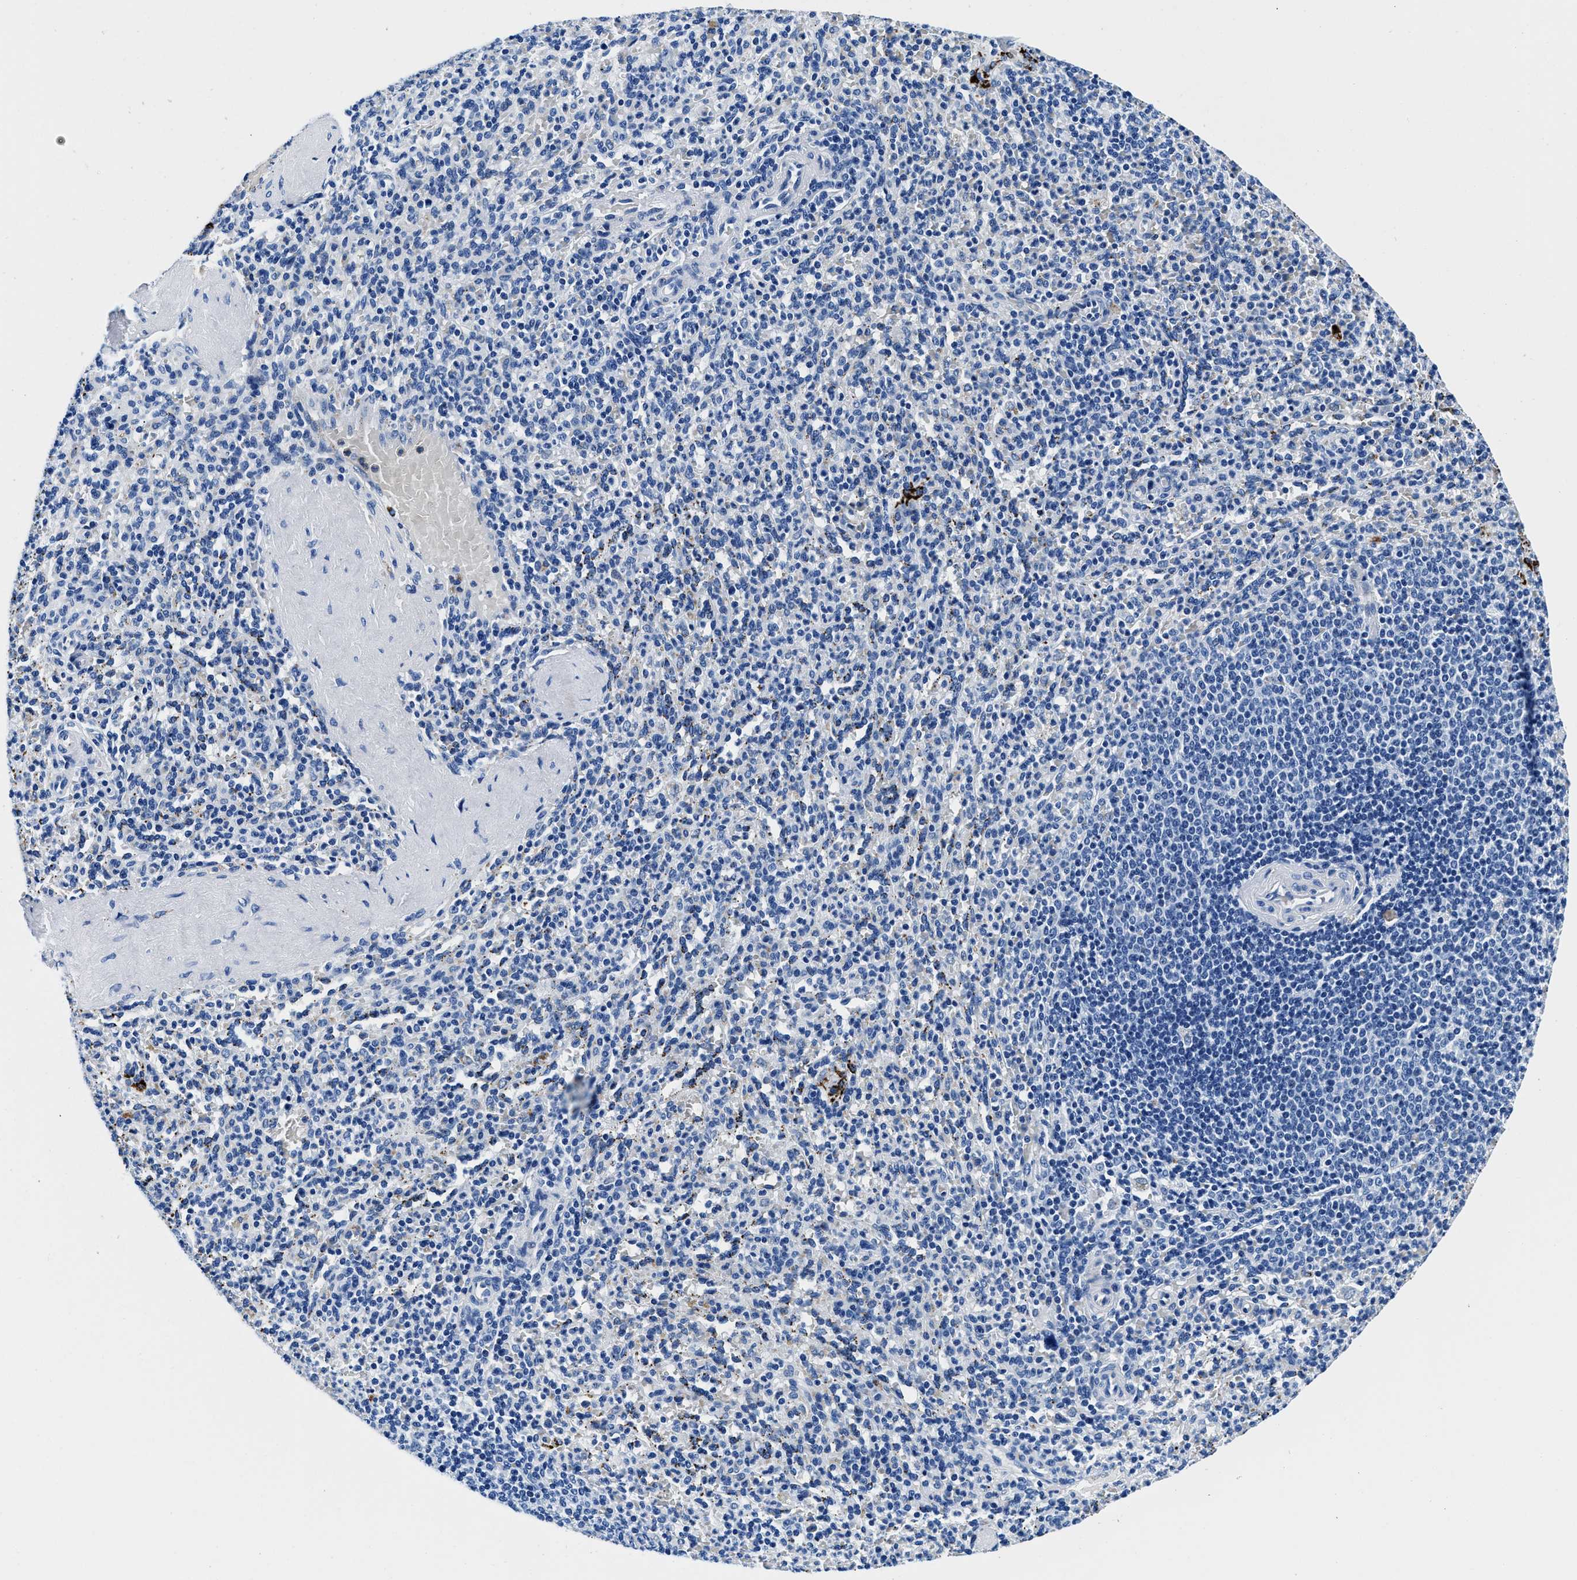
{"staining": {"intensity": "negative", "quantity": "none", "location": "none"}, "tissue": "spleen", "cell_type": "Cells in red pulp", "image_type": "normal", "snomed": [{"axis": "morphology", "description": "Normal tissue, NOS"}, {"axis": "topography", "description": "Spleen"}], "caption": "The immunohistochemistry (IHC) photomicrograph has no significant staining in cells in red pulp of spleen. Nuclei are stained in blue.", "gene": "OR14K1", "patient": {"sex": "male", "age": 36}}